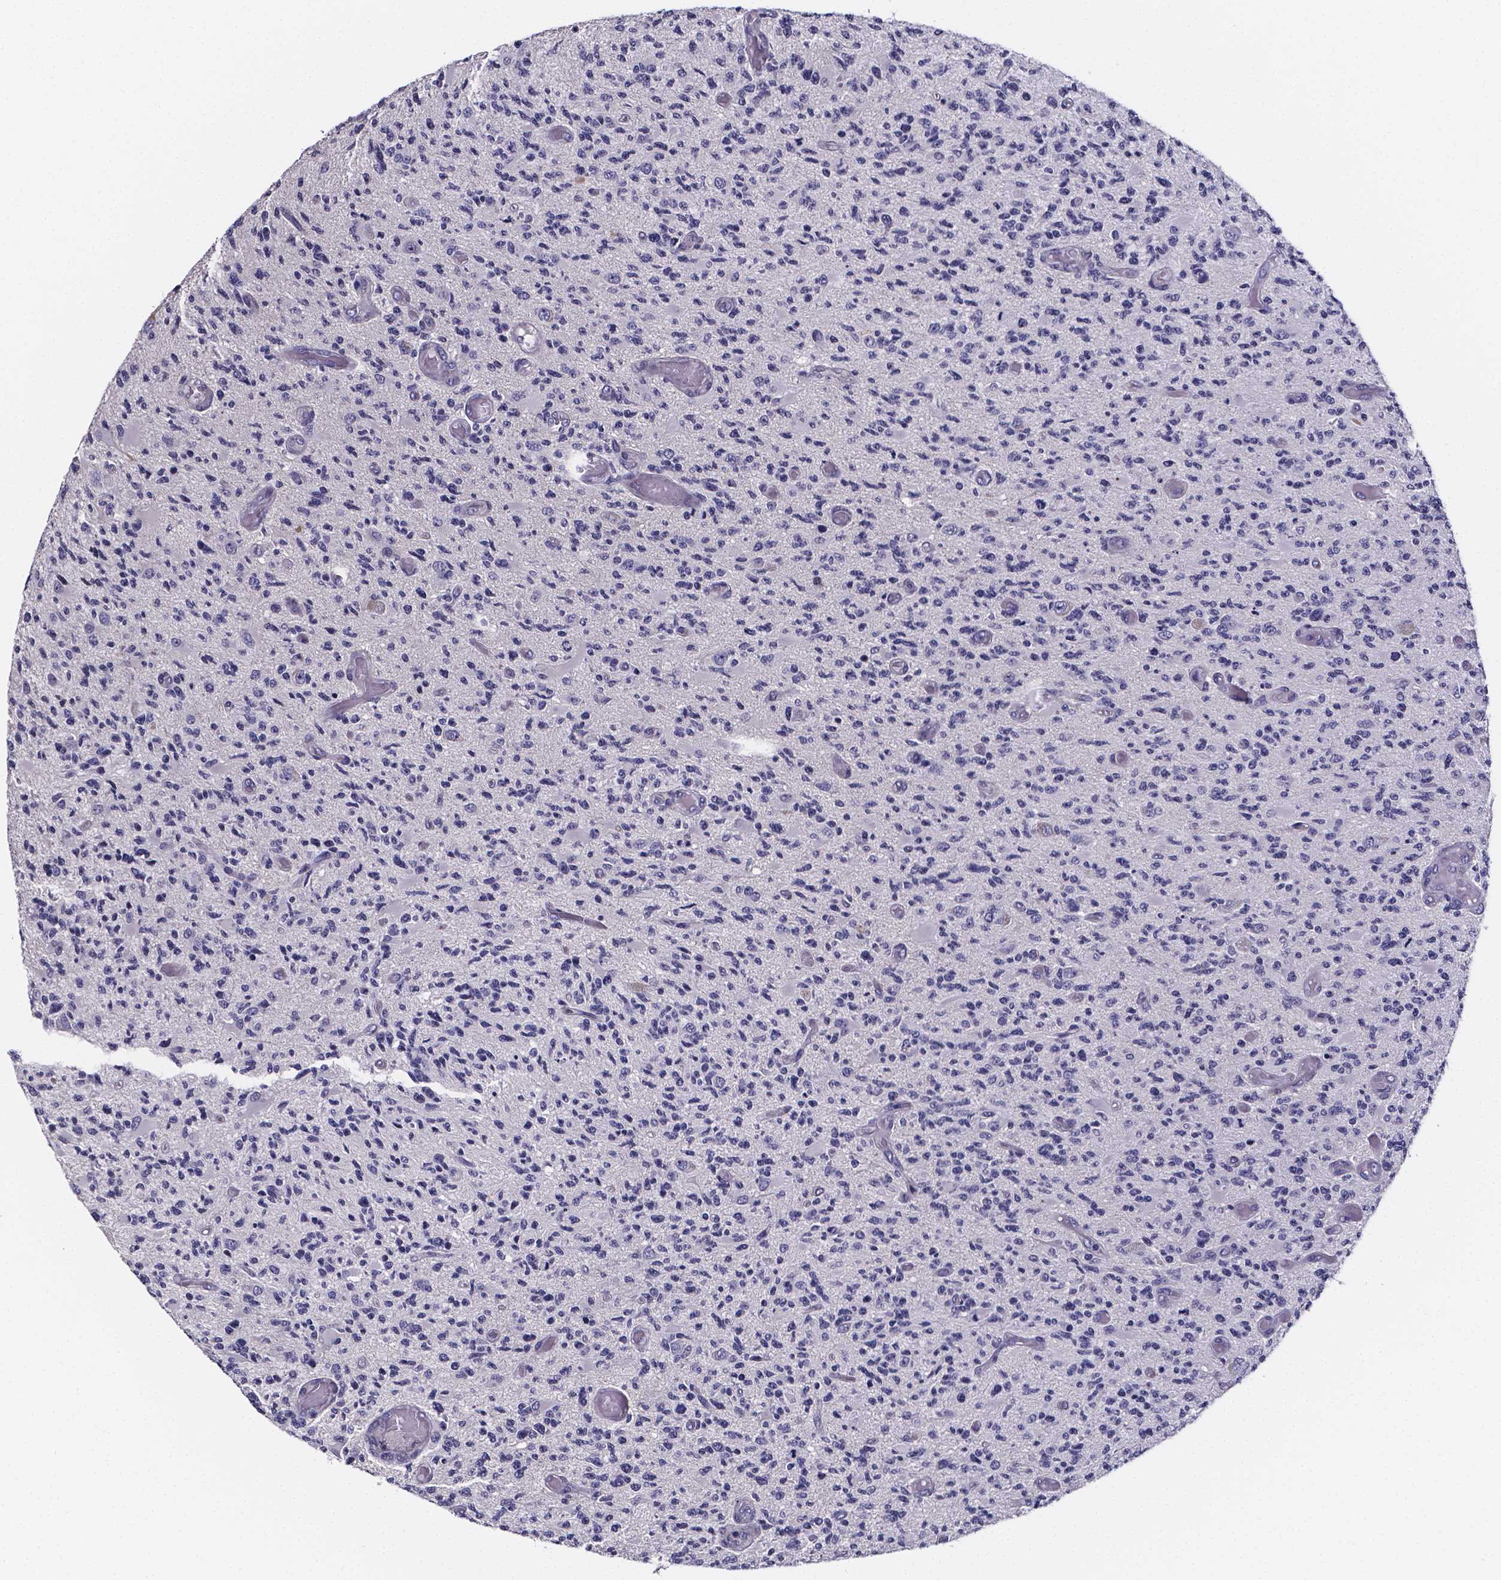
{"staining": {"intensity": "negative", "quantity": "none", "location": "none"}, "tissue": "glioma", "cell_type": "Tumor cells", "image_type": "cancer", "snomed": [{"axis": "morphology", "description": "Glioma, malignant, High grade"}, {"axis": "topography", "description": "Brain"}], "caption": "IHC micrograph of neoplastic tissue: human glioma stained with DAB (3,3'-diaminobenzidine) reveals no significant protein expression in tumor cells.", "gene": "IZUMO1", "patient": {"sex": "female", "age": 63}}